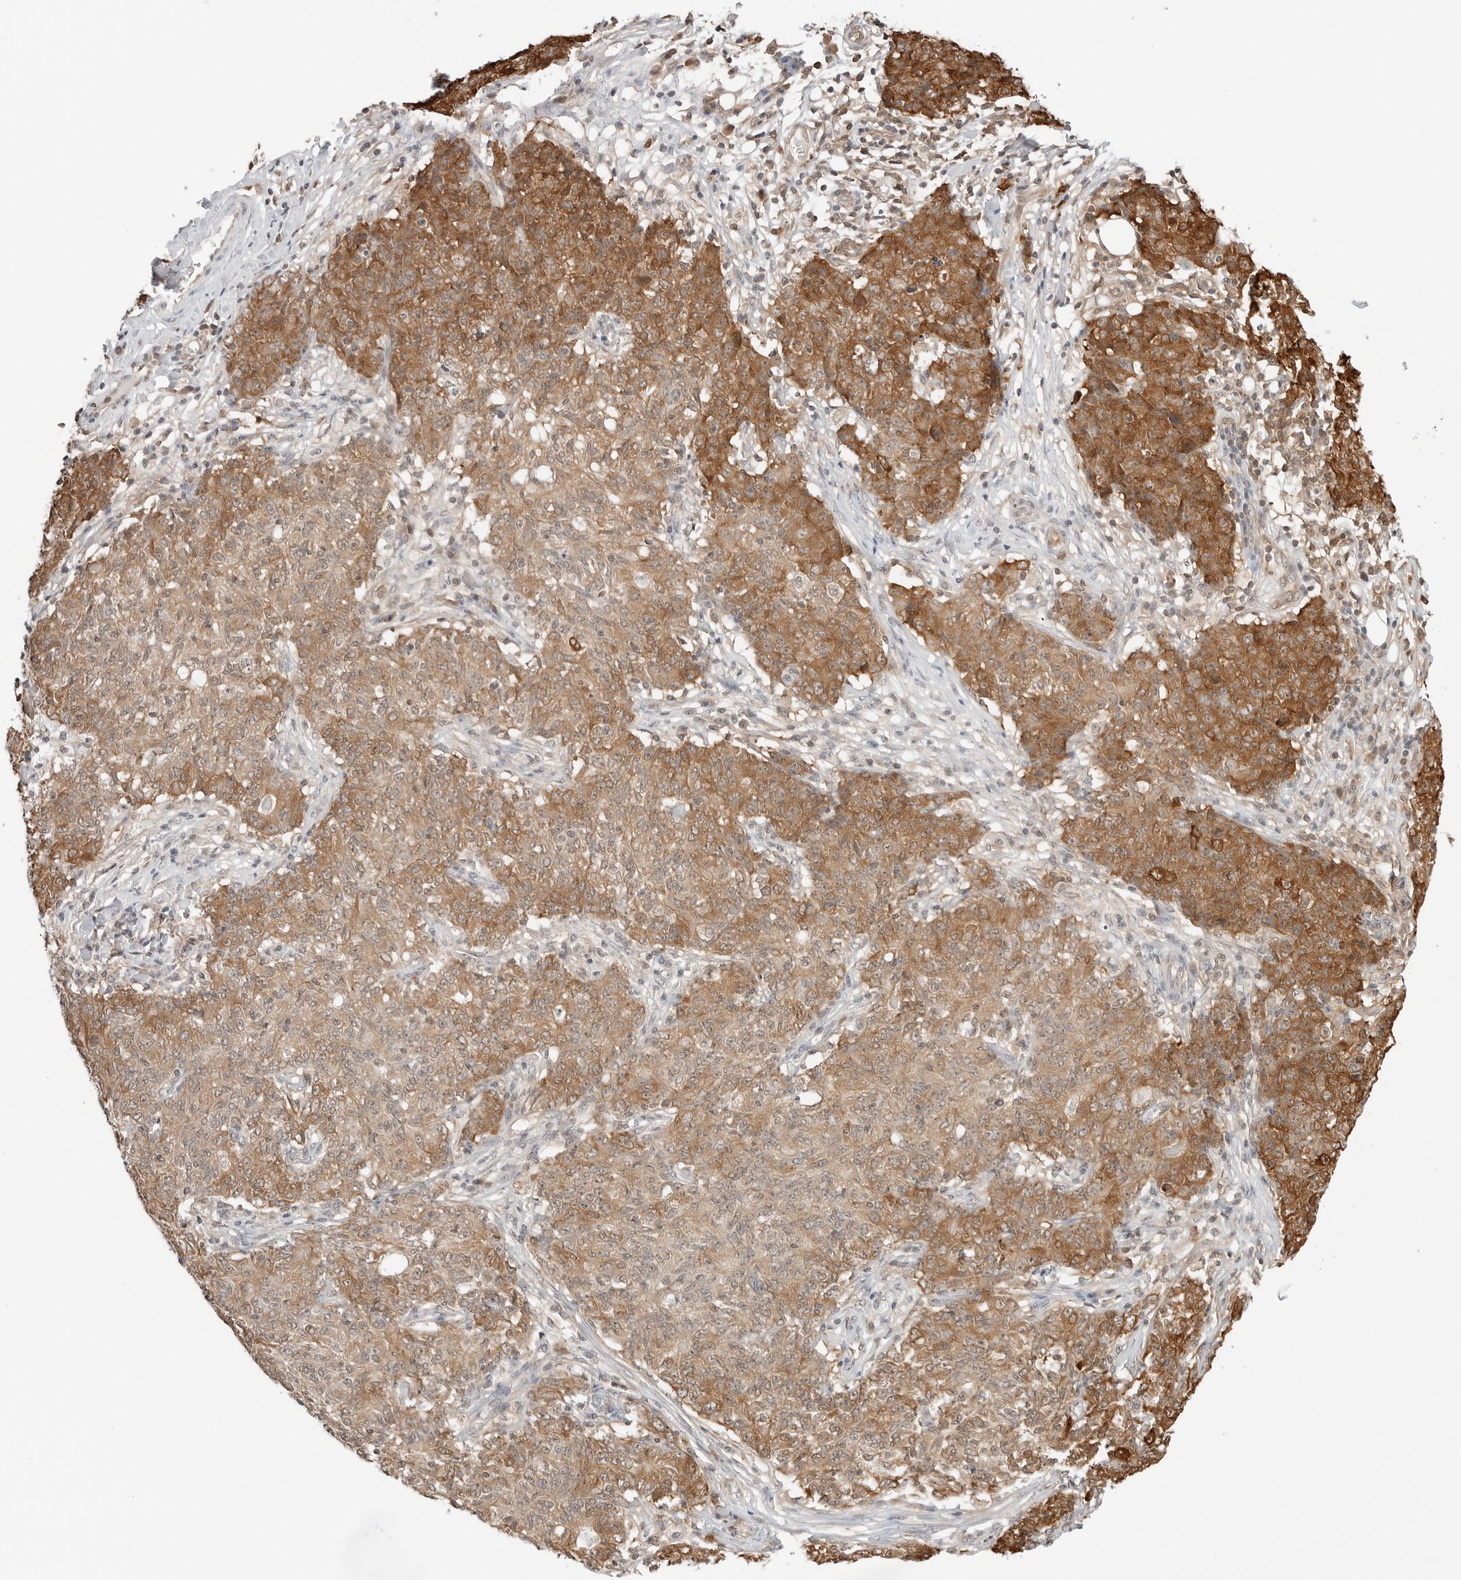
{"staining": {"intensity": "moderate", "quantity": ">75%", "location": "cytoplasmic/membranous"}, "tissue": "ovarian cancer", "cell_type": "Tumor cells", "image_type": "cancer", "snomed": [{"axis": "morphology", "description": "Carcinoma, endometroid"}, {"axis": "topography", "description": "Ovary"}], "caption": "Endometroid carcinoma (ovarian) stained with DAB immunohistochemistry reveals medium levels of moderate cytoplasmic/membranous expression in approximately >75% of tumor cells.", "gene": "NUDC", "patient": {"sex": "female", "age": 42}}